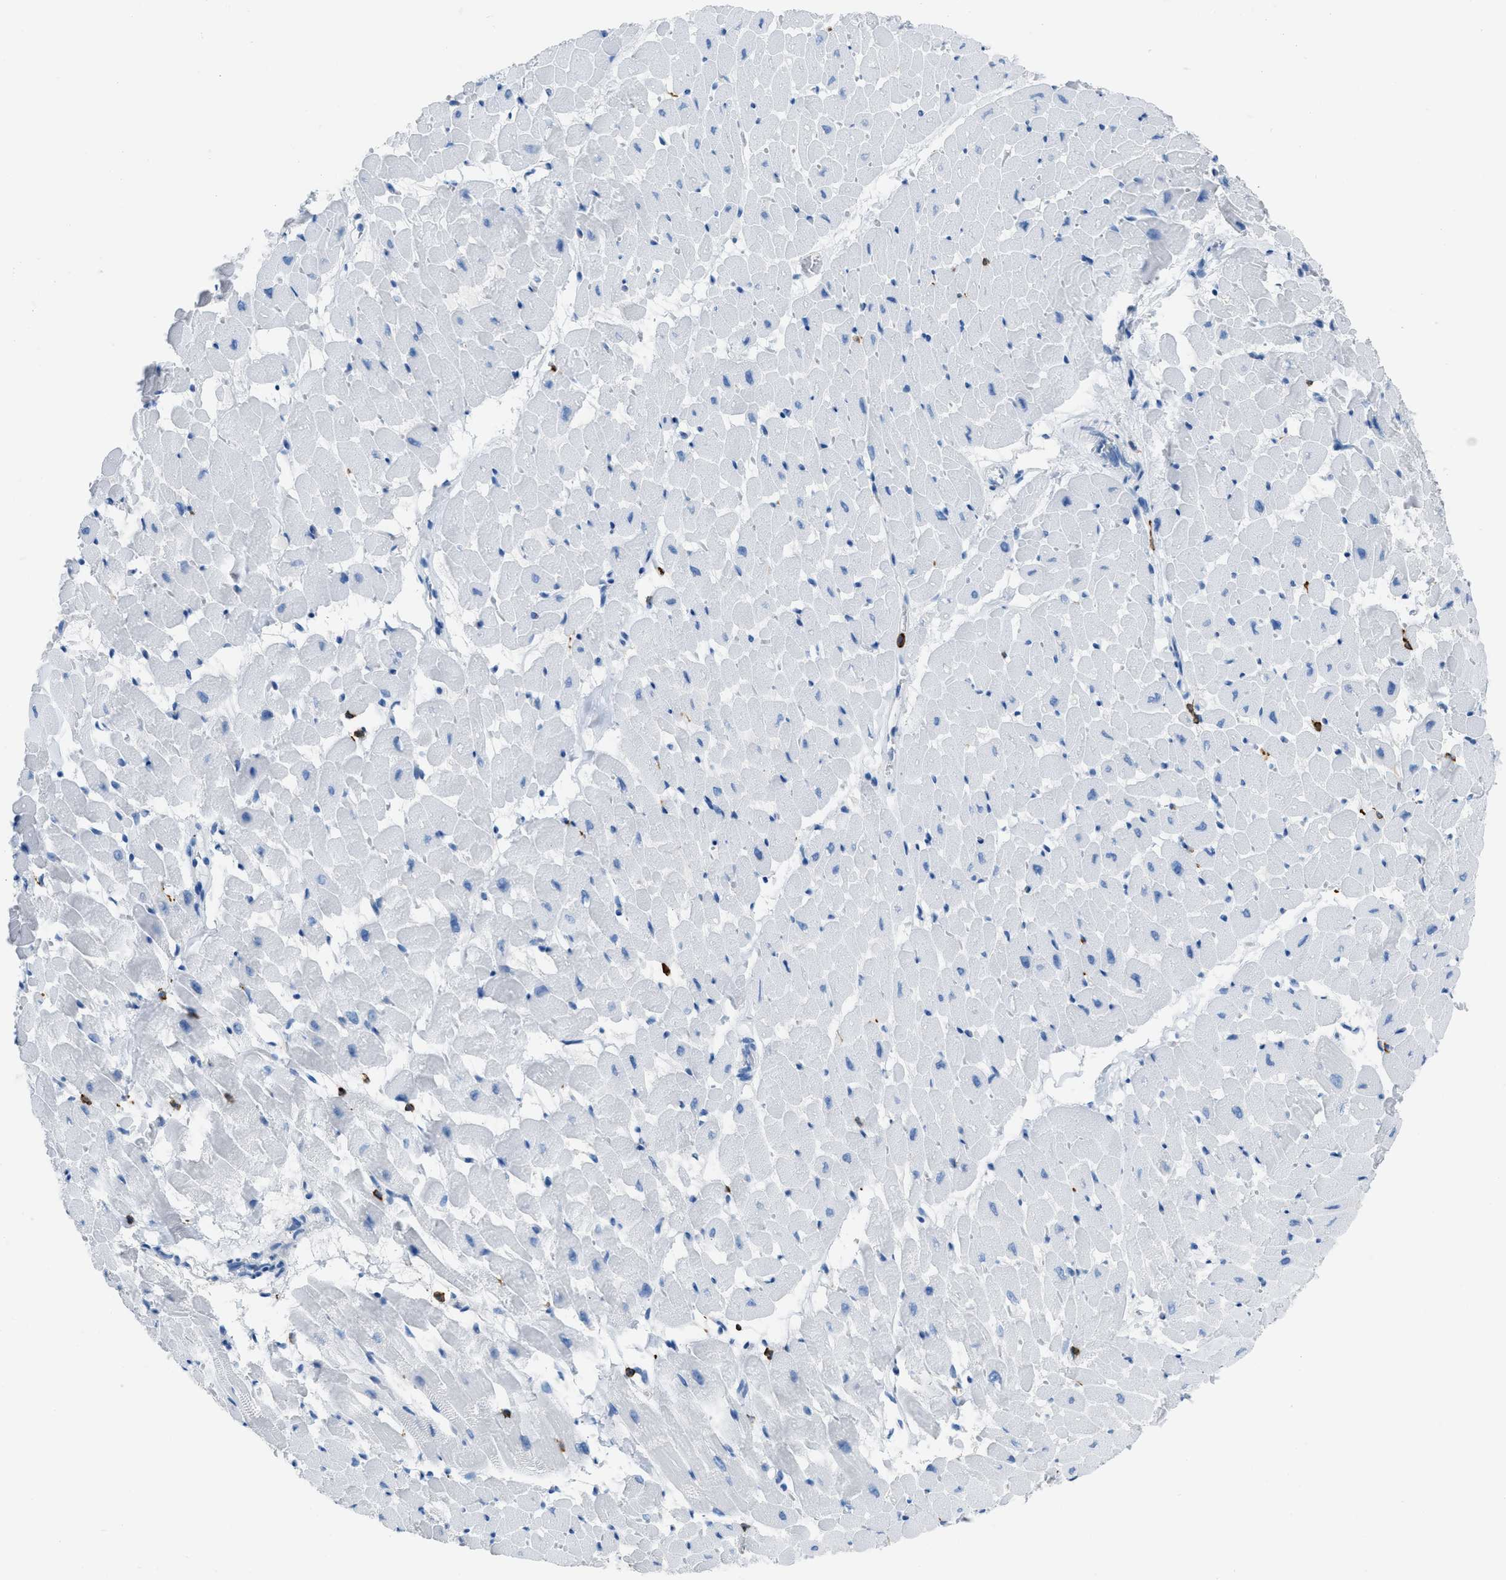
{"staining": {"intensity": "negative", "quantity": "none", "location": "none"}, "tissue": "heart muscle", "cell_type": "Cardiomyocytes", "image_type": "normal", "snomed": [{"axis": "morphology", "description": "Normal tissue, NOS"}, {"axis": "topography", "description": "Heart"}], "caption": "This histopathology image is of normal heart muscle stained with immunohistochemistry (IHC) to label a protein in brown with the nuclei are counter-stained blue. There is no expression in cardiomyocytes.", "gene": "LSP1", "patient": {"sex": "male", "age": 45}}